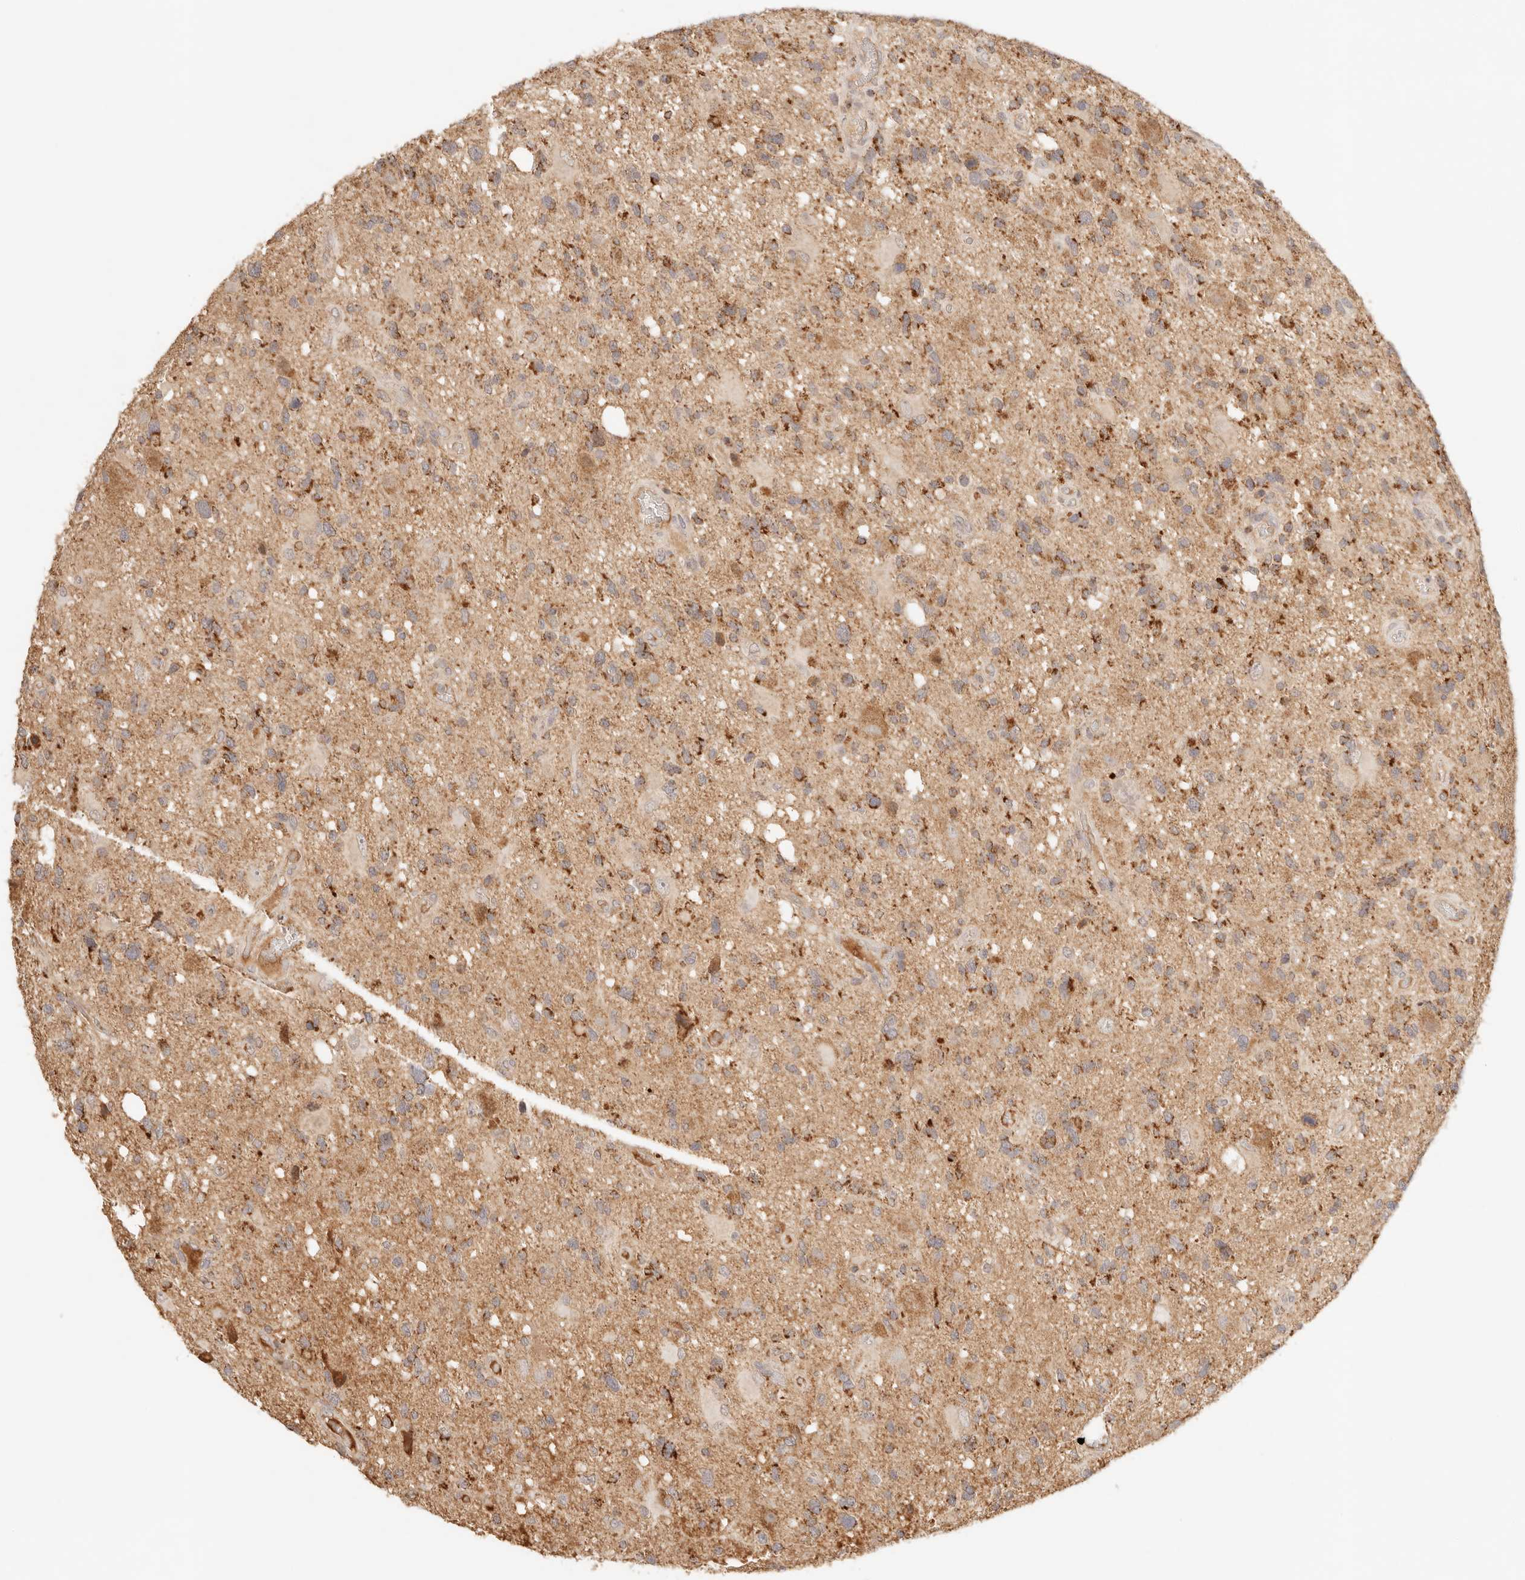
{"staining": {"intensity": "moderate", "quantity": "25%-75%", "location": "cytoplasmic/membranous"}, "tissue": "glioma", "cell_type": "Tumor cells", "image_type": "cancer", "snomed": [{"axis": "morphology", "description": "Glioma, malignant, High grade"}, {"axis": "topography", "description": "Brain"}], "caption": "The histopathology image exhibits immunohistochemical staining of glioma. There is moderate cytoplasmic/membranous positivity is present in approximately 25%-75% of tumor cells.", "gene": "COA6", "patient": {"sex": "male", "age": 33}}